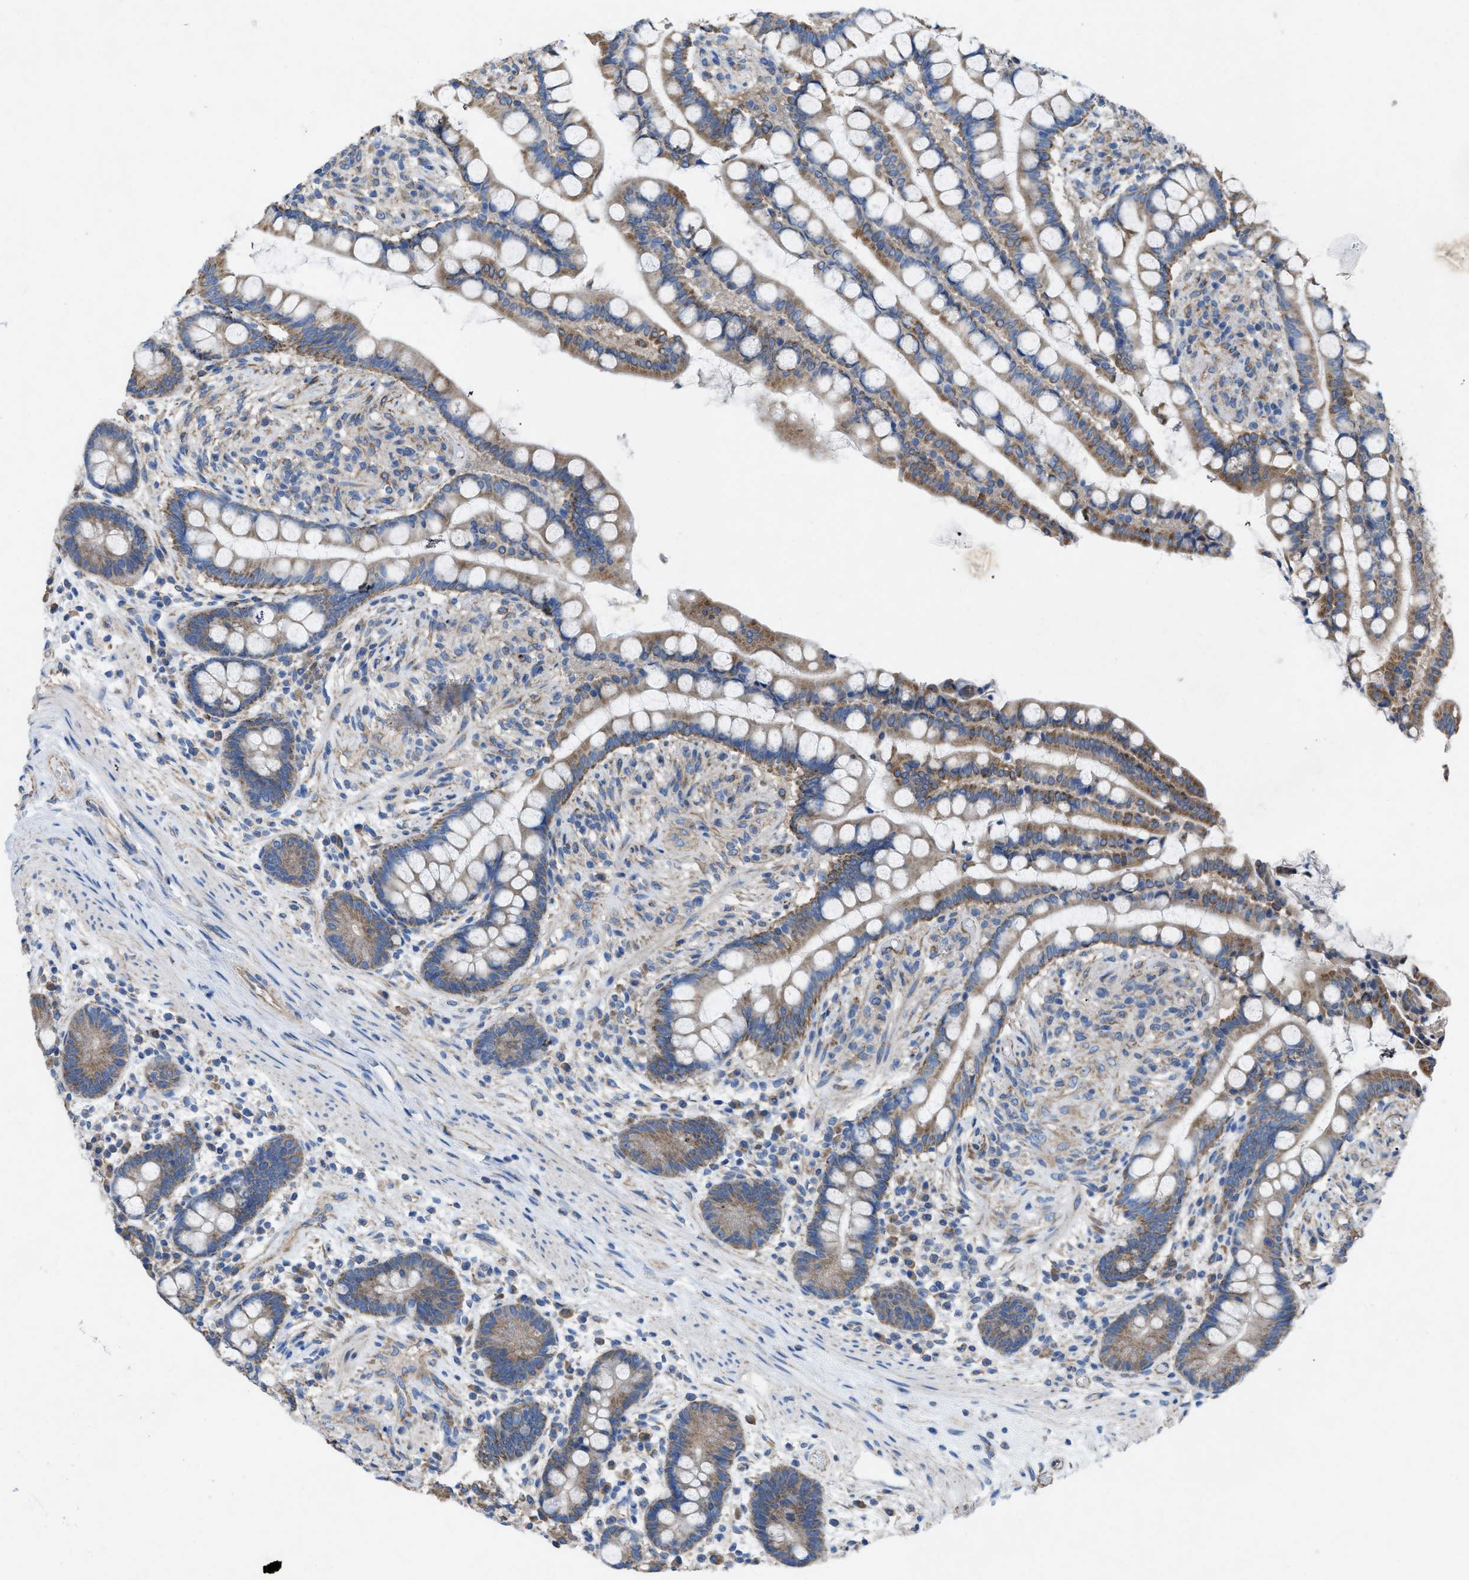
{"staining": {"intensity": "weak", "quantity": ">75%", "location": "cytoplasmic/membranous"}, "tissue": "colon", "cell_type": "Endothelial cells", "image_type": "normal", "snomed": [{"axis": "morphology", "description": "Normal tissue, NOS"}, {"axis": "topography", "description": "Colon"}], "caption": "An image of colon stained for a protein shows weak cytoplasmic/membranous brown staining in endothelial cells.", "gene": "DOLPP1", "patient": {"sex": "male", "age": 73}}